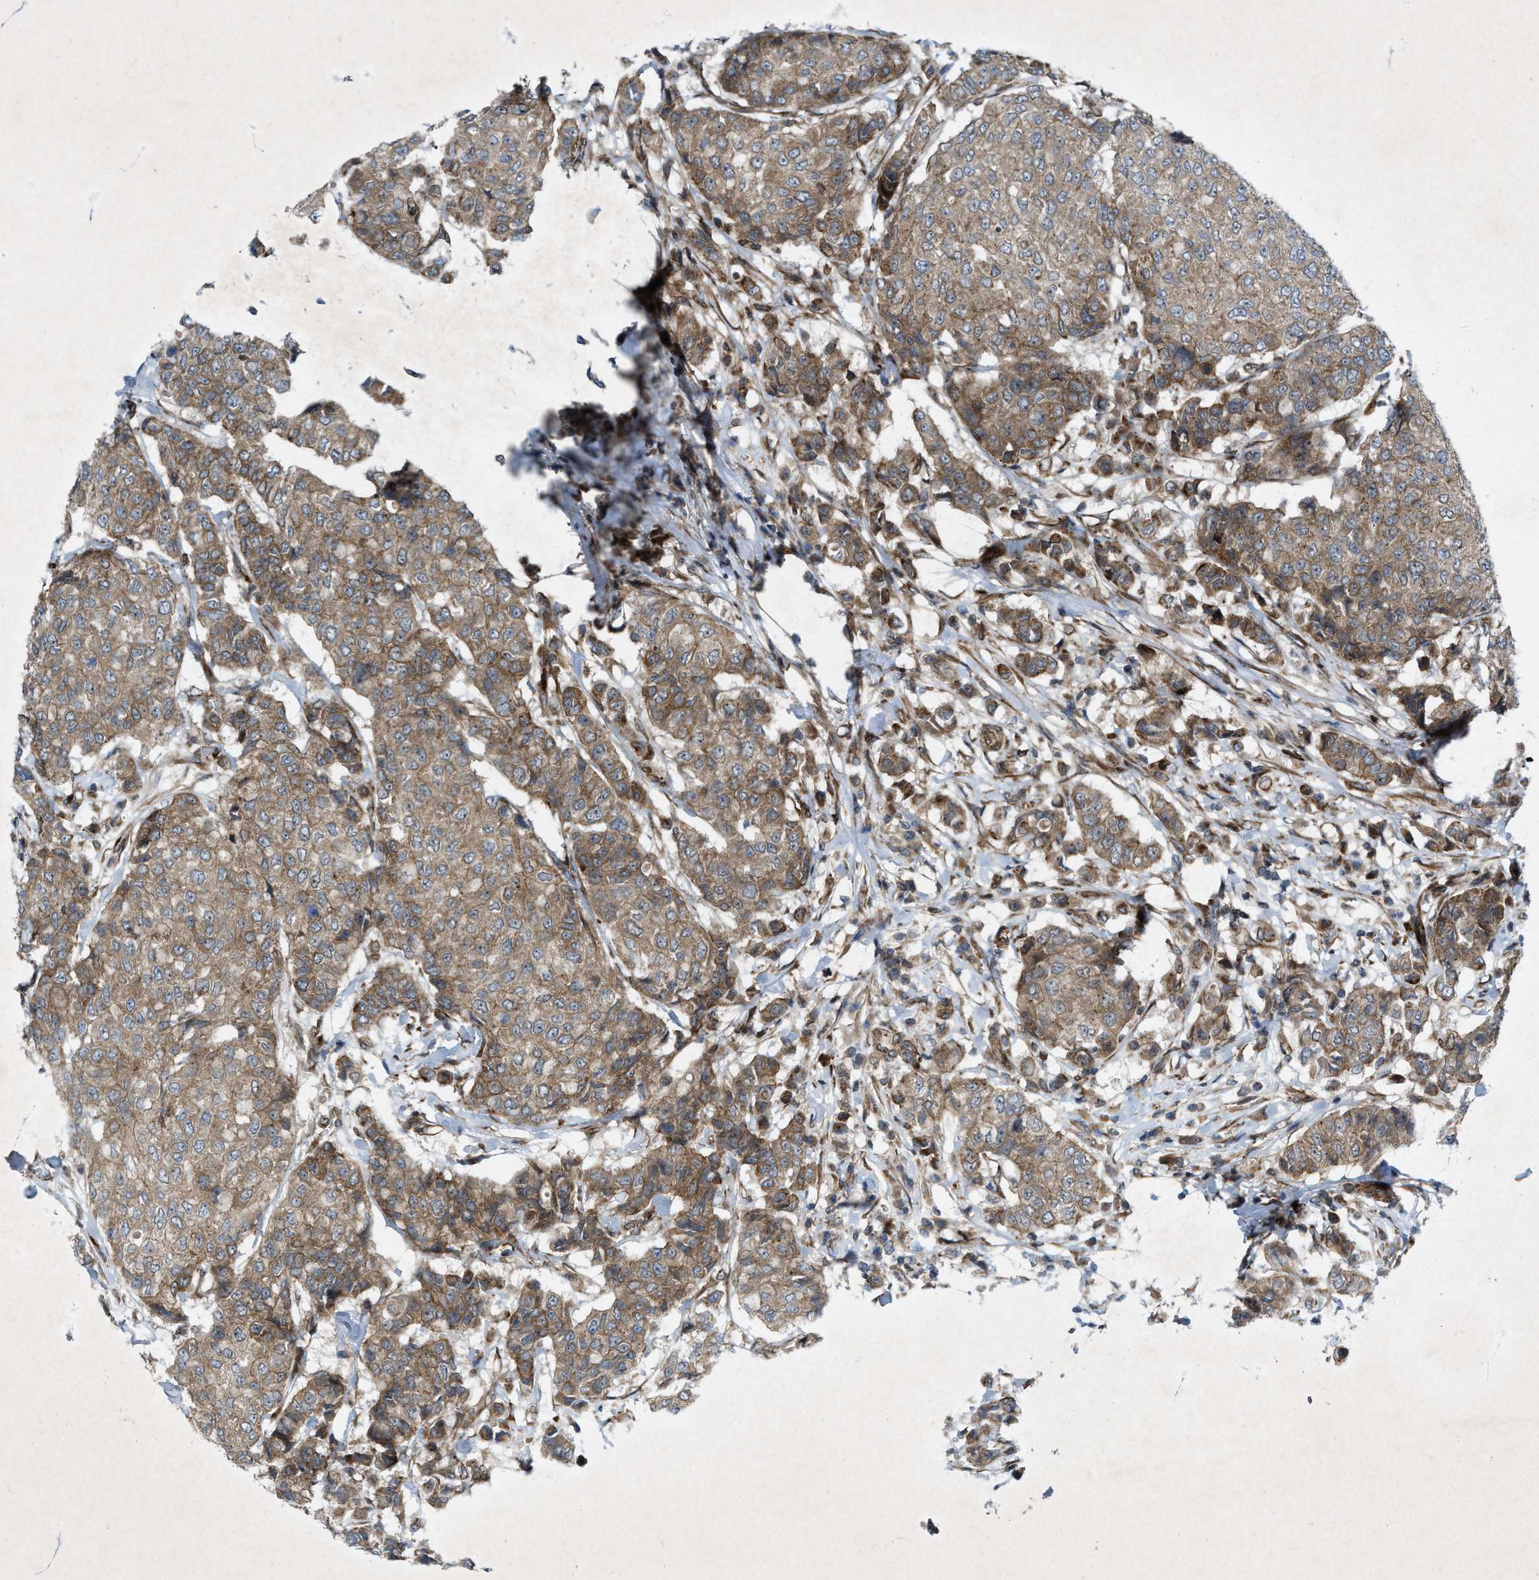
{"staining": {"intensity": "moderate", "quantity": ">75%", "location": "cytoplasmic/membranous"}, "tissue": "breast cancer", "cell_type": "Tumor cells", "image_type": "cancer", "snomed": [{"axis": "morphology", "description": "Duct carcinoma"}, {"axis": "topography", "description": "Breast"}], "caption": "A brown stain highlights moderate cytoplasmic/membranous positivity of a protein in invasive ductal carcinoma (breast) tumor cells. (DAB (3,3'-diaminobenzidine) = brown stain, brightfield microscopy at high magnification).", "gene": "URGCP", "patient": {"sex": "female", "age": 27}}